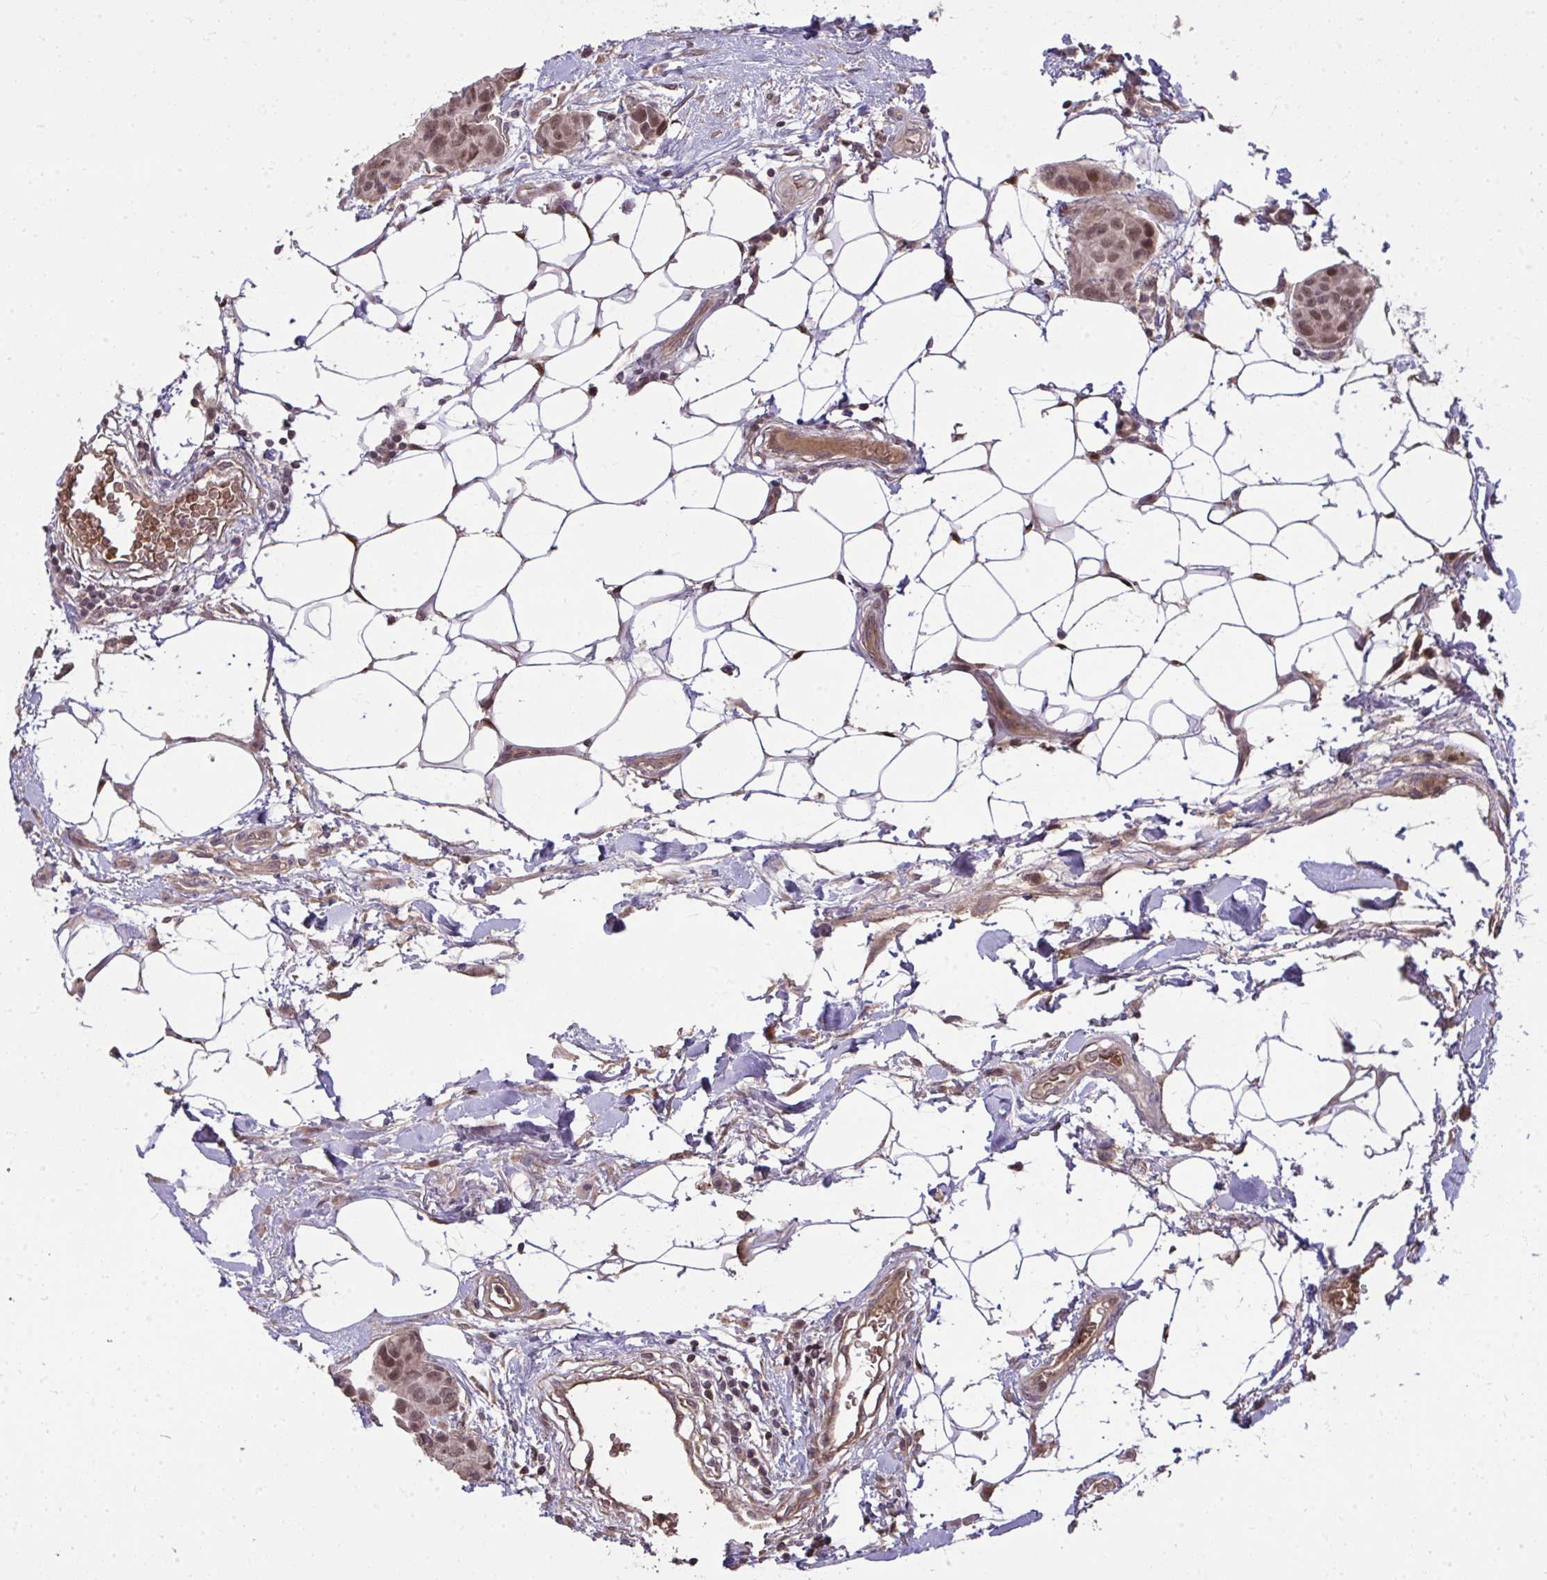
{"staining": {"intensity": "moderate", "quantity": ">75%", "location": "nuclear"}, "tissue": "breast cancer", "cell_type": "Tumor cells", "image_type": "cancer", "snomed": [{"axis": "morphology", "description": "Duct carcinoma"}, {"axis": "topography", "description": "Breast"}, {"axis": "topography", "description": "Lymph node"}], "caption": "There is medium levels of moderate nuclear staining in tumor cells of intraductal carcinoma (breast), as demonstrated by immunohistochemical staining (brown color).", "gene": "ZSCAN9", "patient": {"sex": "female", "age": 80}}